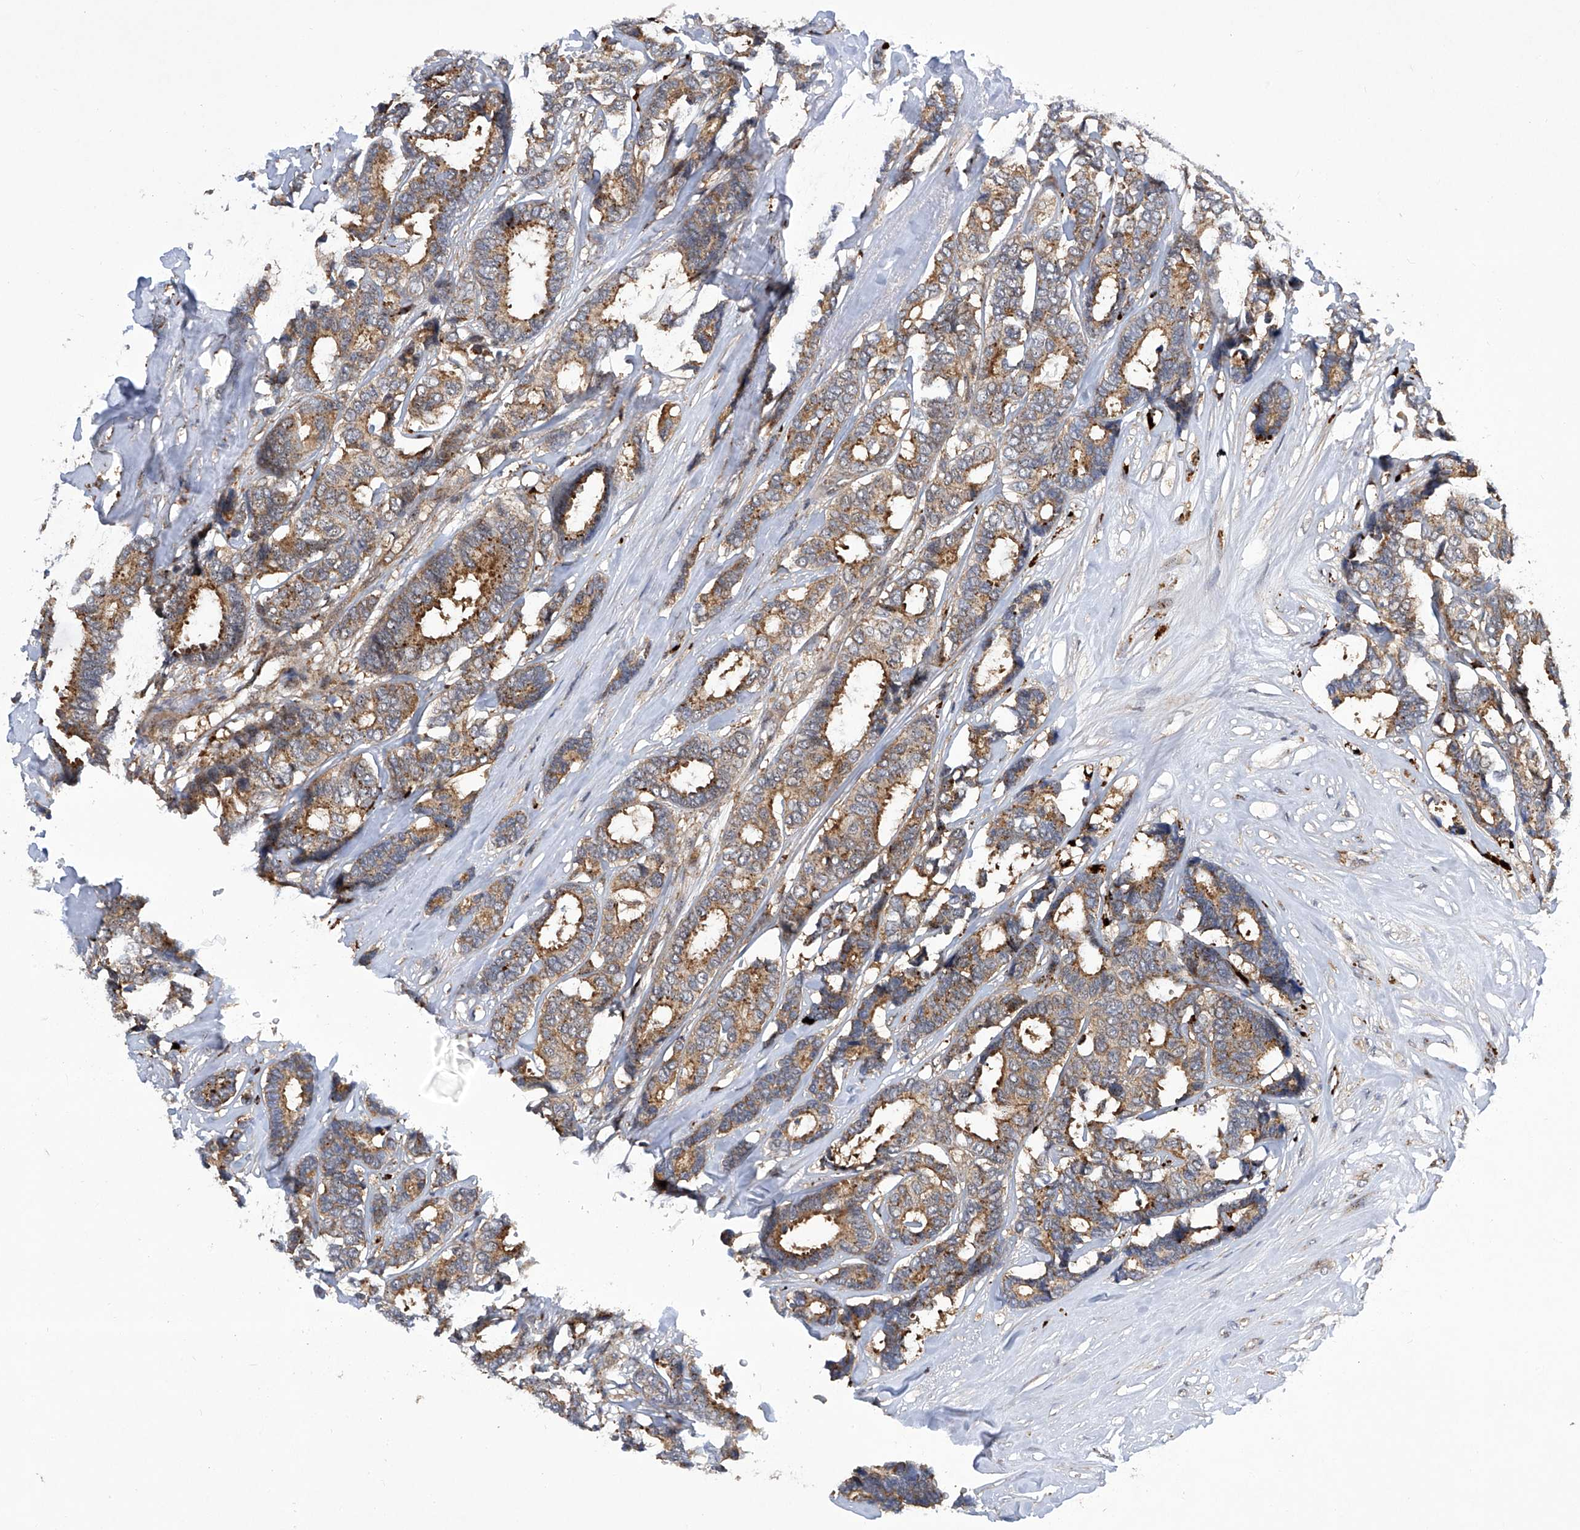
{"staining": {"intensity": "moderate", "quantity": ">75%", "location": "cytoplasmic/membranous"}, "tissue": "breast cancer", "cell_type": "Tumor cells", "image_type": "cancer", "snomed": [{"axis": "morphology", "description": "Duct carcinoma"}, {"axis": "topography", "description": "Breast"}], "caption": "Protein expression analysis of human invasive ductal carcinoma (breast) reveals moderate cytoplasmic/membranous positivity in about >75% of tumor cells.", "gene": "CISH", "patient": {"sex": "female", "age": 87}}